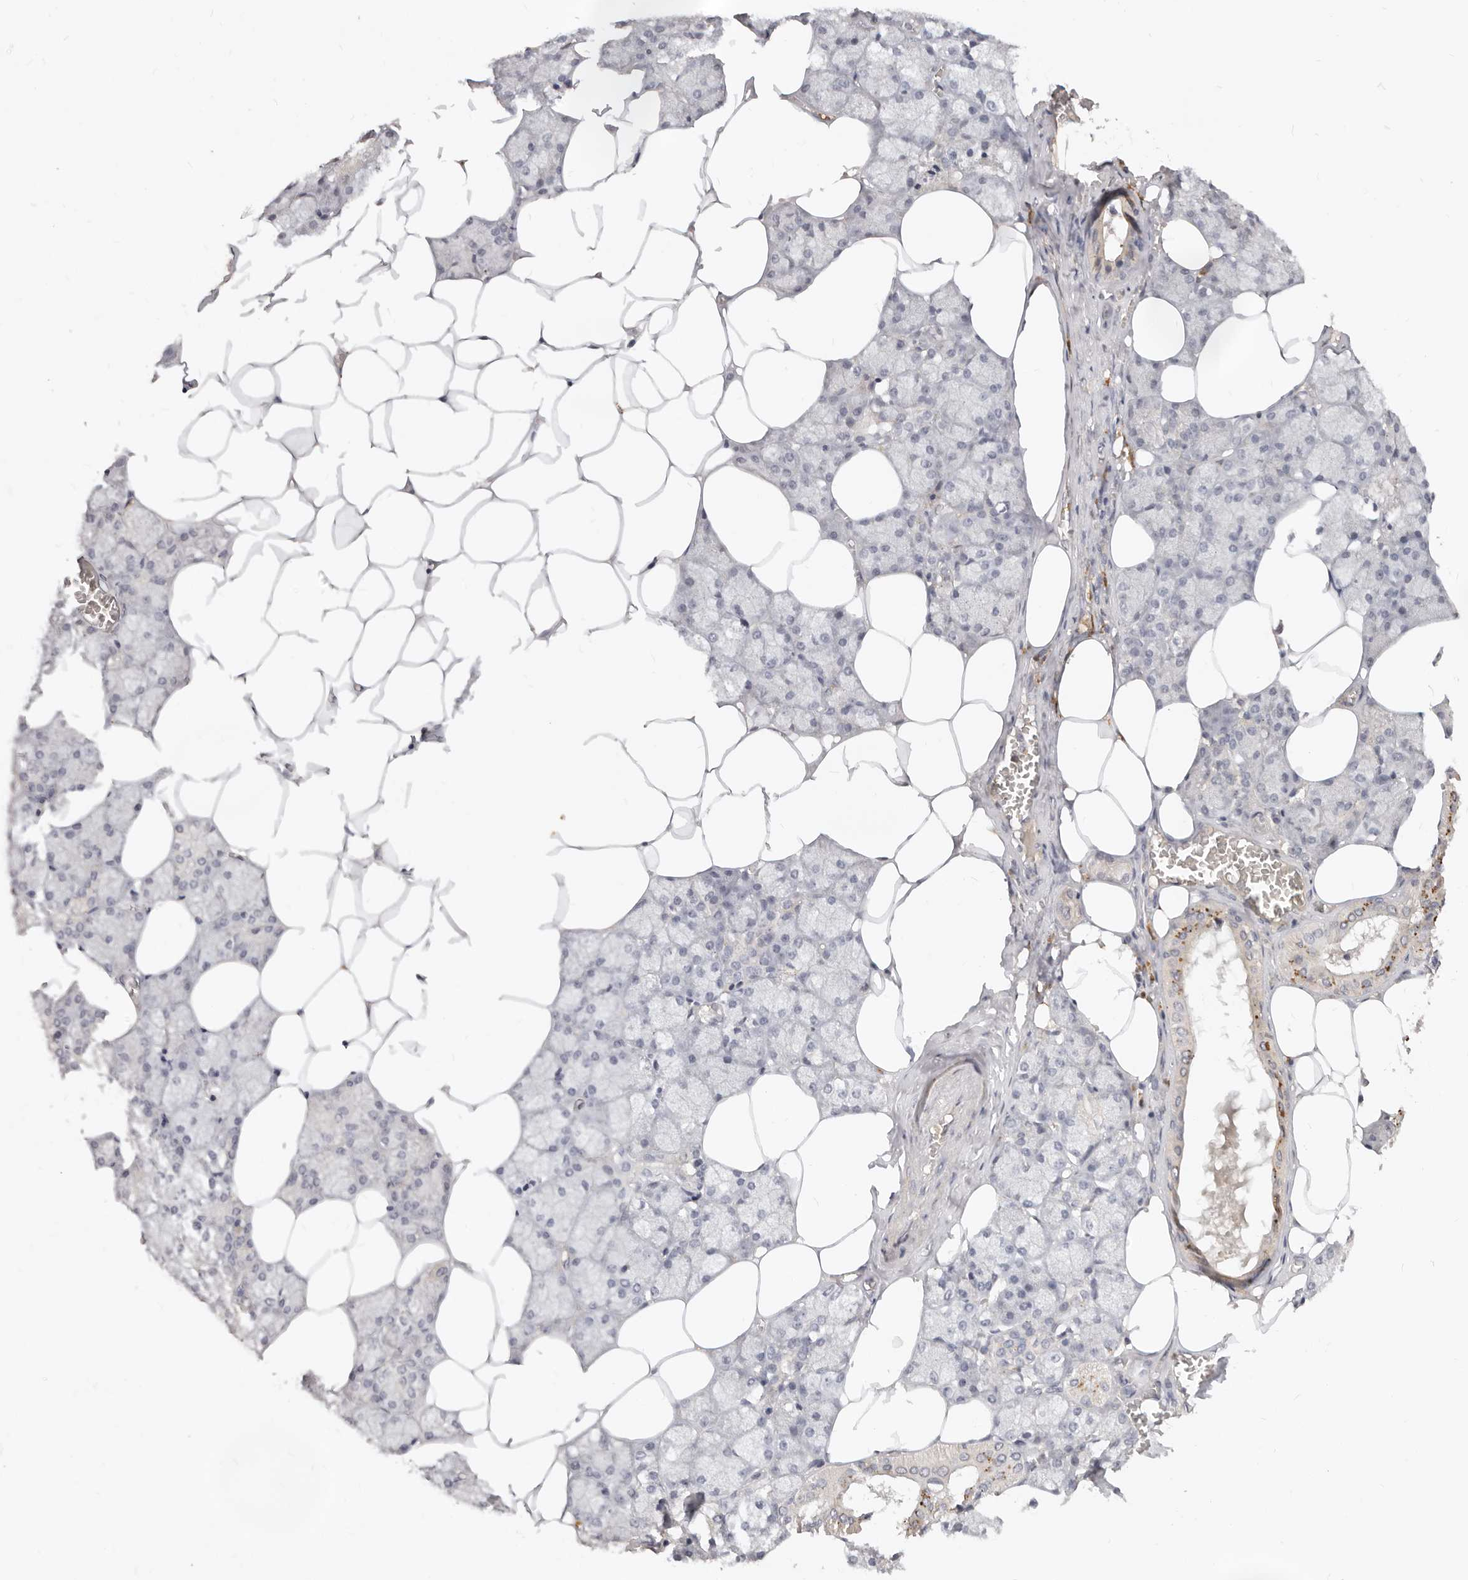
{"staining": {"intensity": "weak", "quantity": "<25%", "location": "cytoplasmic/membranous"}, "tissue": "salivary gland", "cell_type": "Glandular cells", "image_type": "normal", "snomed": [{"axis": "morphology", "description": "Normal tissue, NOS"}, {"axis": "topography", "description": "Salivary gland"}], "caption": "IHC of unremarkable salivary gland demonstrates no staining in glandular cells. Brightfield microscopy of IHC stained with DAB (brown) and hematoxylin (blue), captured at high magnification.", "gene": "USP49", "patient": {"sex": "male", "age": 62}}